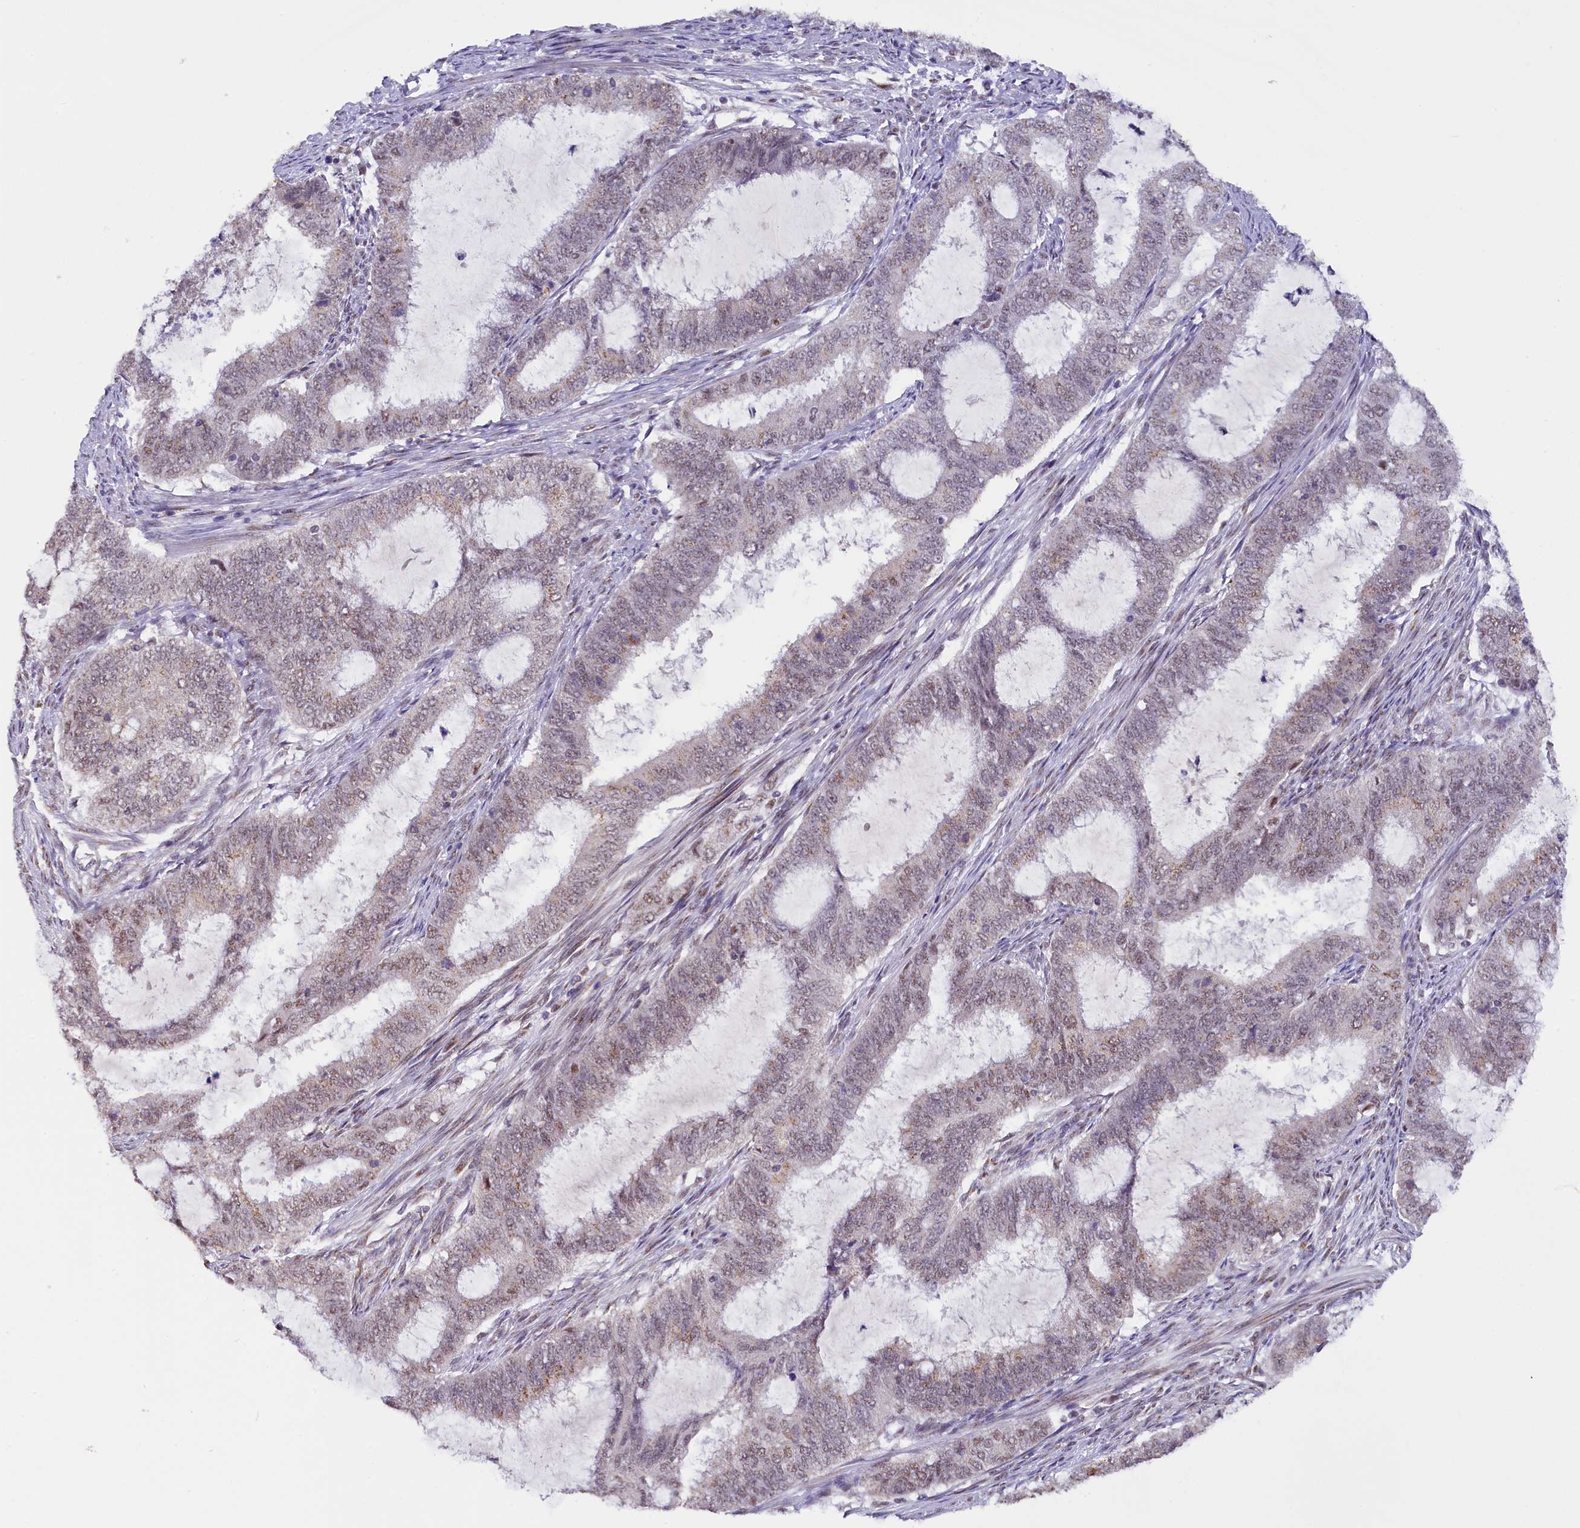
{"staining": {"intensity": "weak", "quantity": "<25%", "location": "cytoplasmic/membranous,nuclear"}, "tissue": "endometrial cancer", "cell_type": "Tumor cells", "image_type": "cancer", "snomed": [{"axis": "morphology", "description": "Adenocarcinoma, NOS"}, {"axis": "topography", "description": "Endometrium"}], "caption": "A micrograph of endometrial cancer stained for a protein displays no brown staining in tumor cells.", "gene": "NCBP1", "patient": {"sex": "female", "age": 51}}